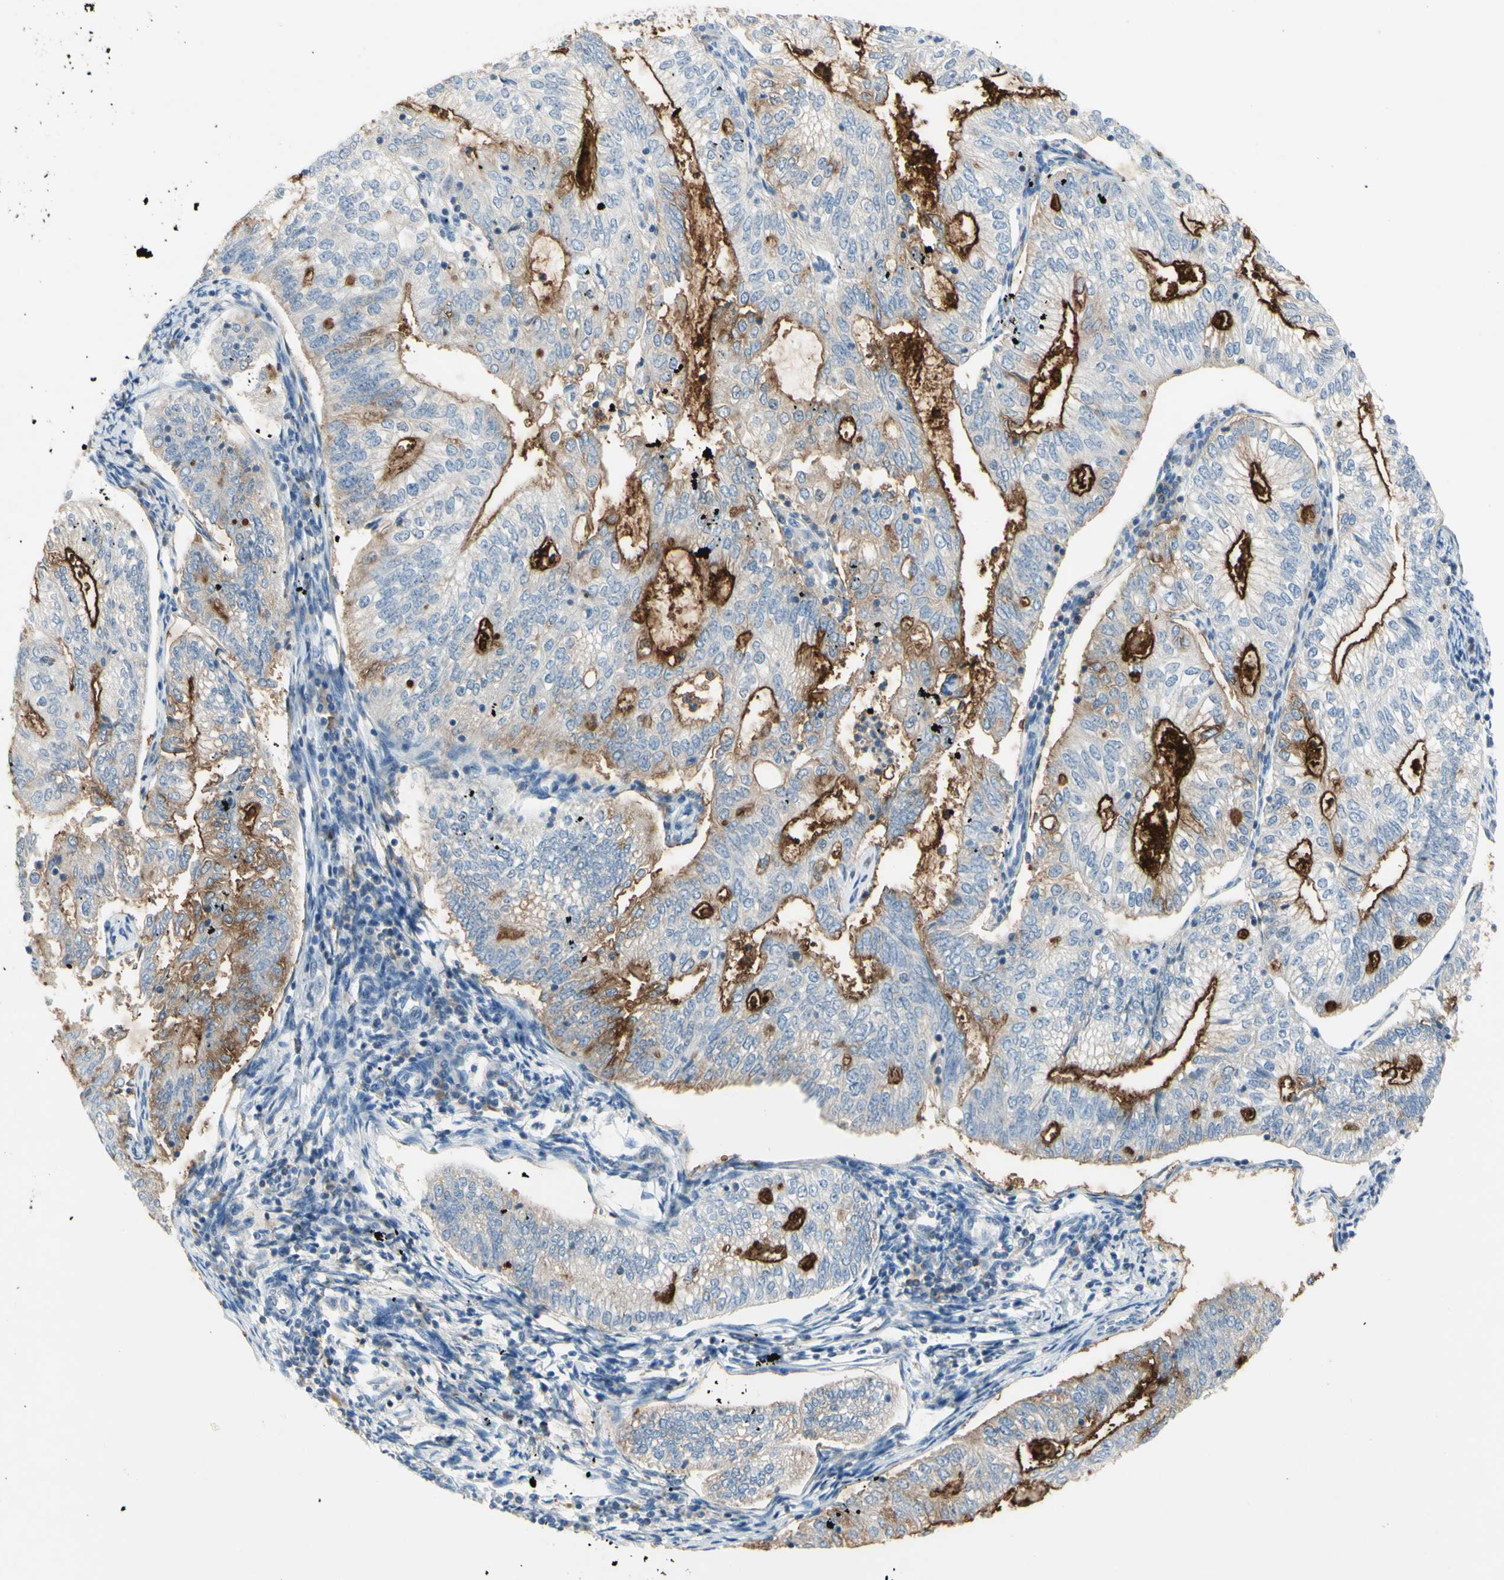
{"staining": {"intensity": "moderate", "quantity": ">75%", "location": "cytoplasmic/membranous"}, "tissue": "endometrial cancer", "cell_type": "Tumor cells", "image_type": "cancer", "snomed": [{"axis": "morphology", "description": "Adenocarcinoma, NOS"}, {"axis": "topography", "description": "Endometrium"}], "caption": "Endometrial adenocarcinoma stained with DAB (3,3'-diaminobenzidine) immunohistochemistry (IHC) demonstrates medium levels of moderate cytoplasmic/membranous expression in approximately >75% of tumor cells. The staining is performed using DAB (3,3'-diaminobenzidine) brown chromogen to label protein expression. The nuclei are counter-stained blue using hematoxylin.", "gene": "MUC1", "patient": {"sex": "female", "age": 69}}